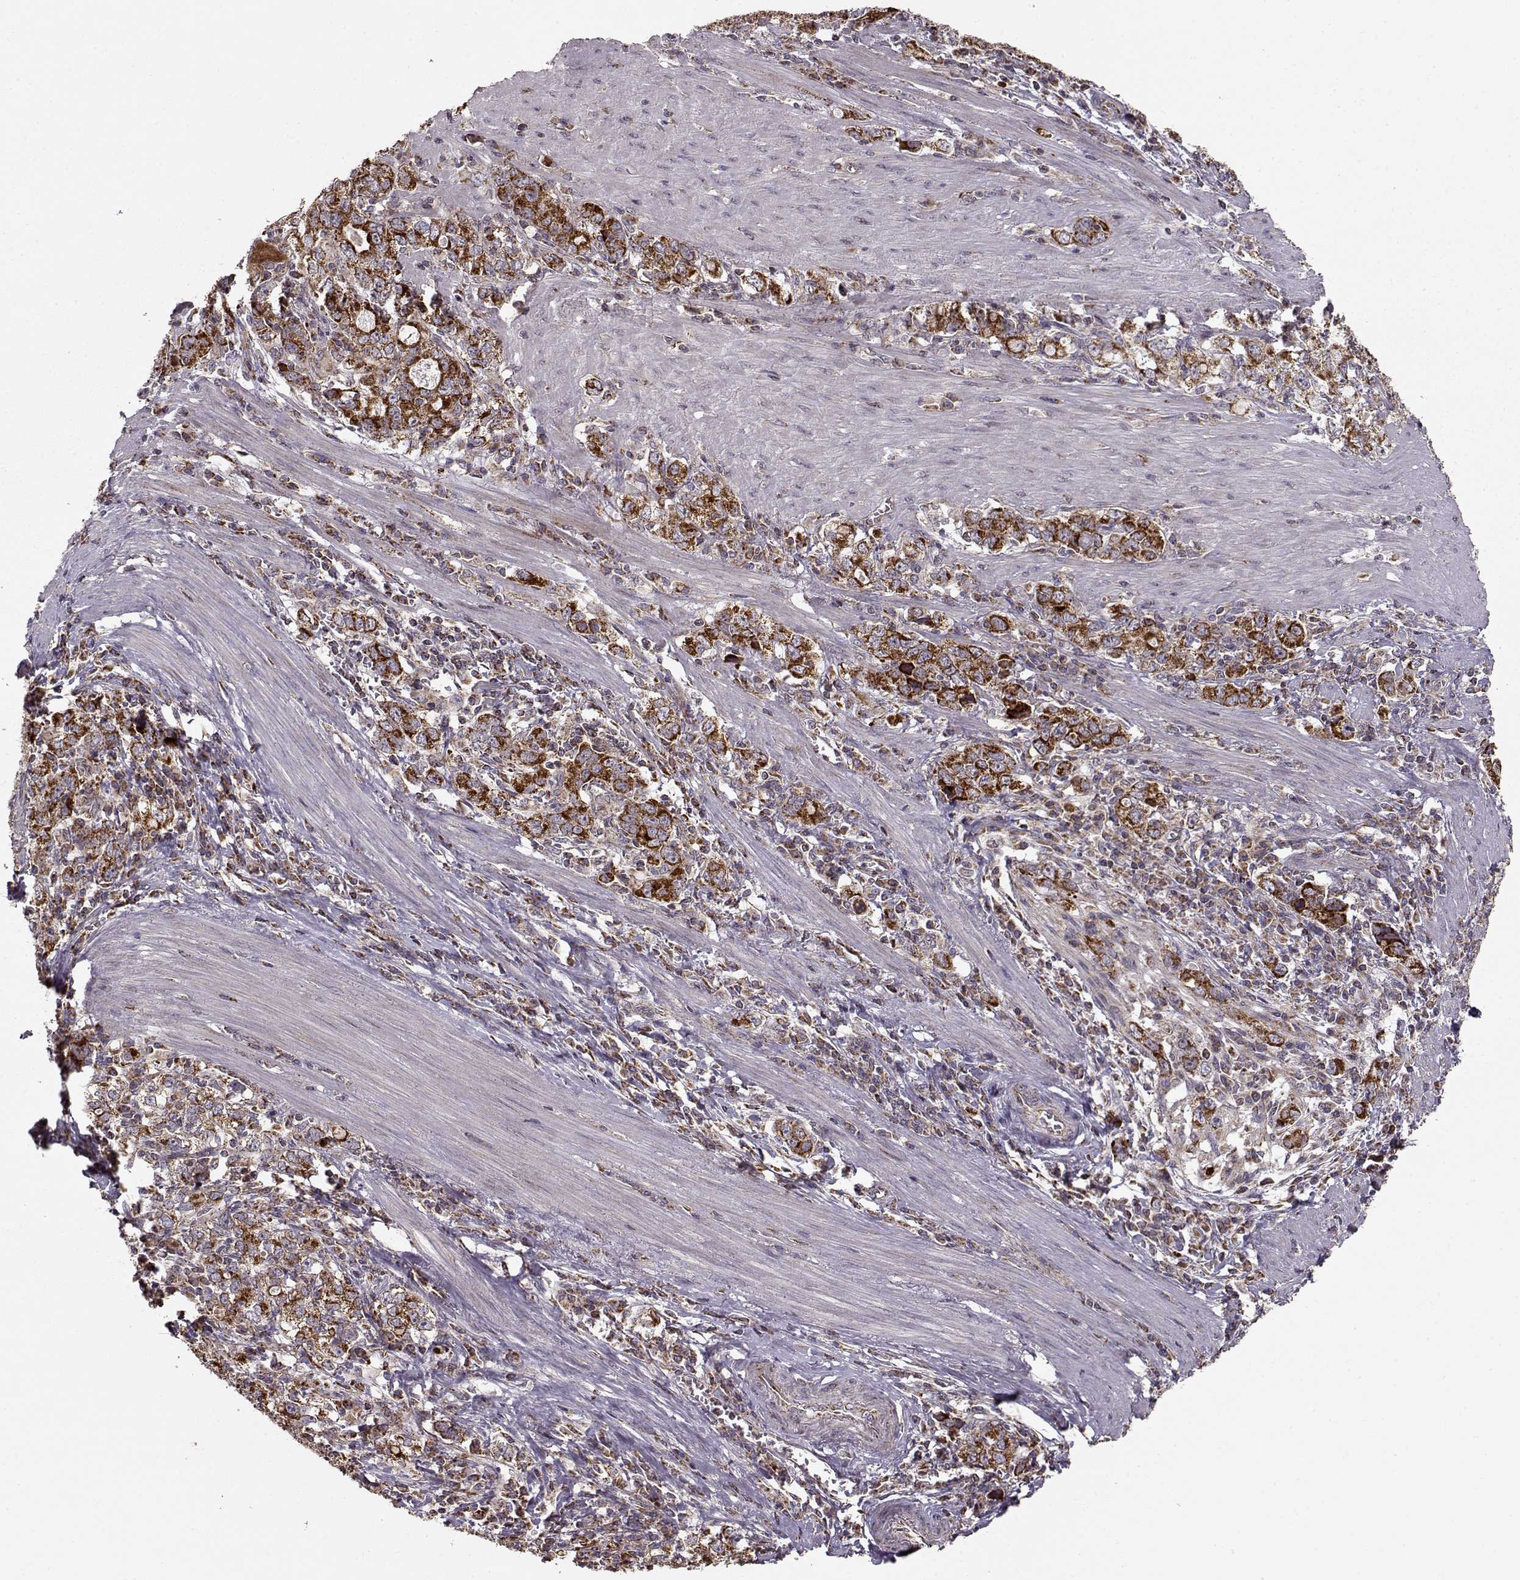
{"staining": {"intensity": "moderate", "quantity": ">75%", "location": "cytoplasmic/membranous"}, "tissue": "stomach cancer", "cell_type": "Tumor cells", "image_type": "cancer", "snomed": [{"axis": "morphology", "description": "Adenocarcinoma, NOS"}, {"axis": "topography", "description": "Stomach, lower"}], "caption": "Stomach cancer stained for a protein reveals moderate cytoplasmic/membranous positivity in tumor cells.", "gene": "CMTM3", "patient": {"sex": "female", "age": 72}}